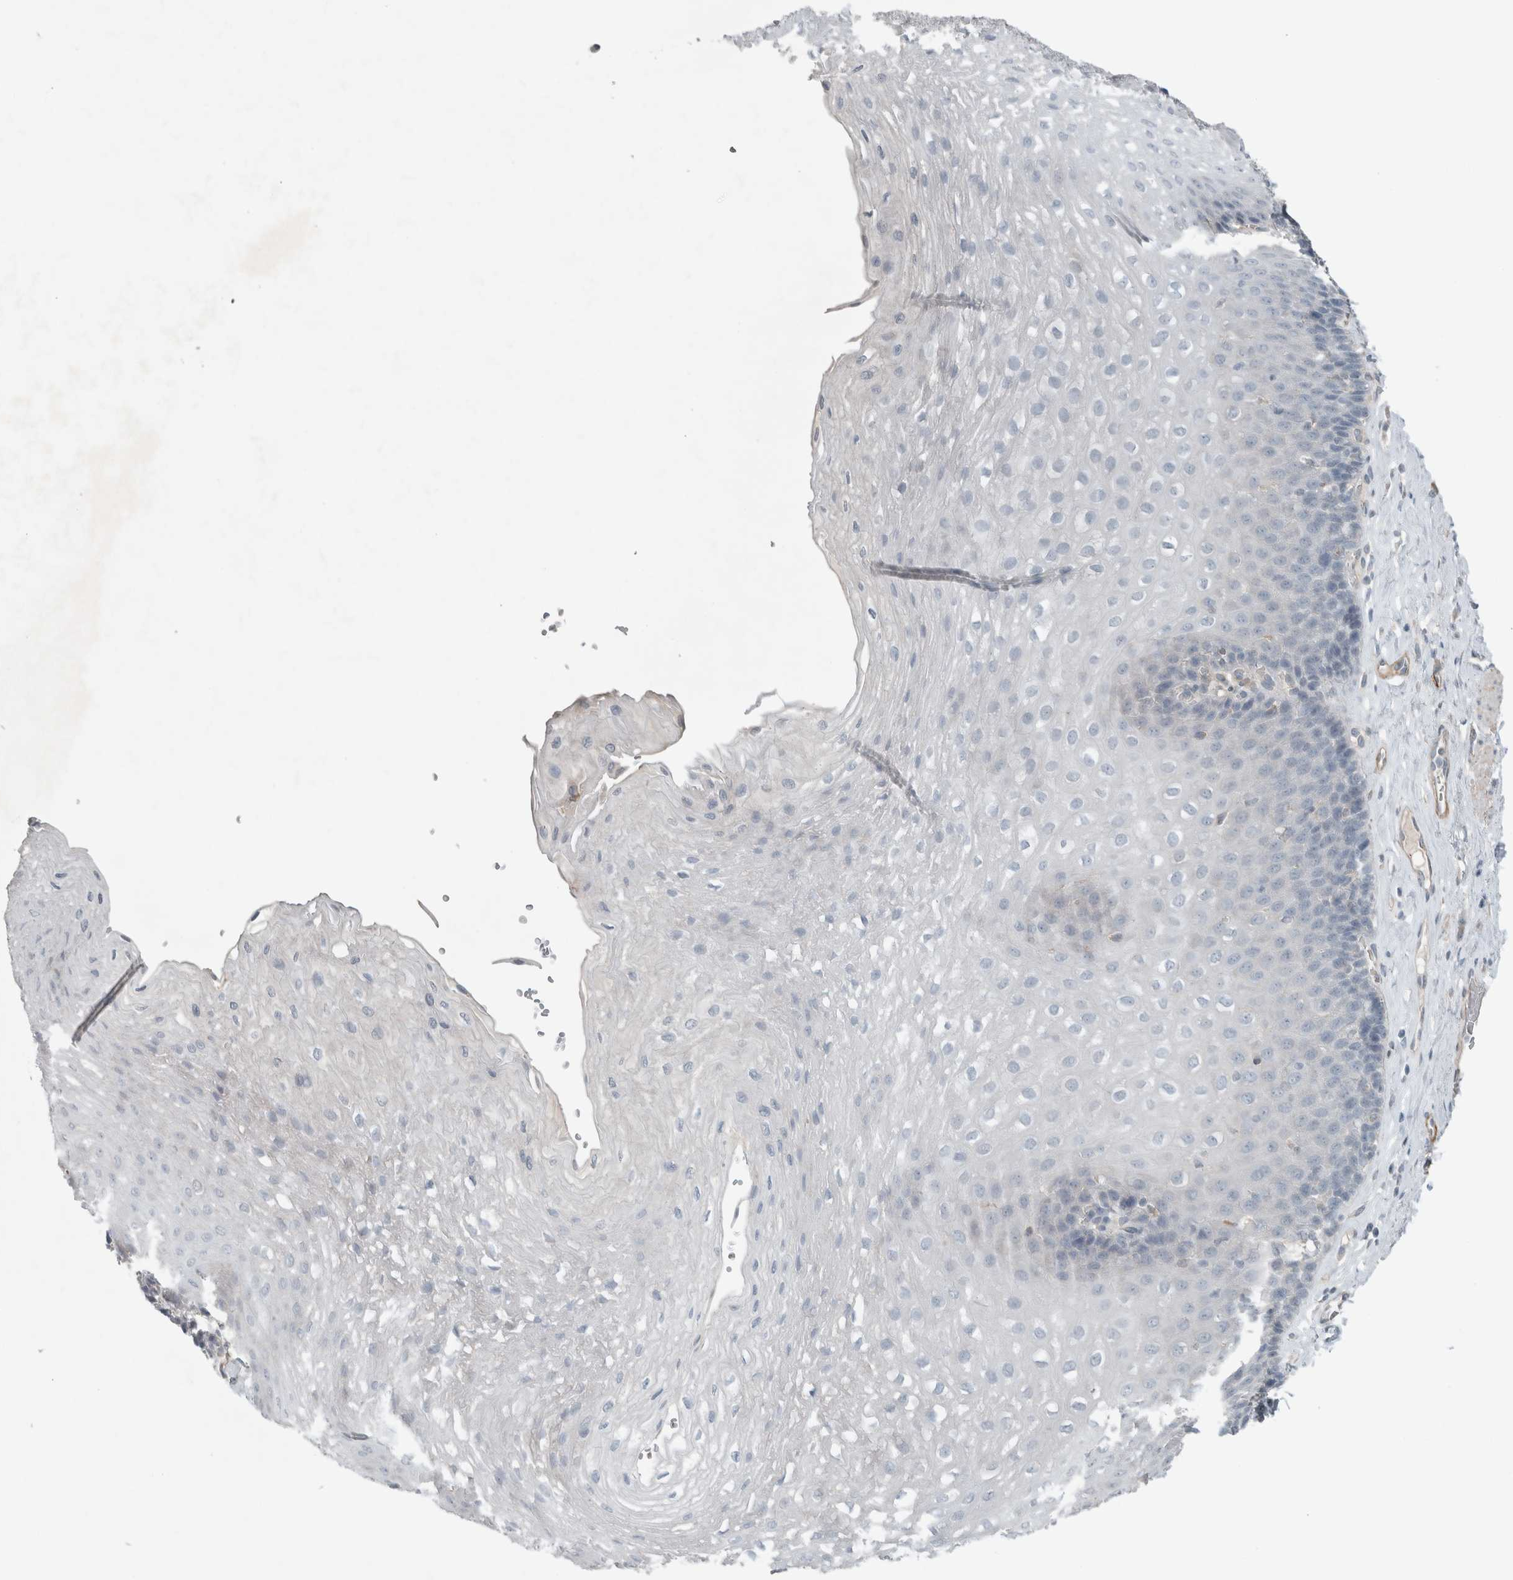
{"staining": {"intensity": "negative", "quantity": "none", "location": "none"}, "tissue": "esophagus", "cell_type": "Squamous epithelial cells", "image_type": "normal", "snomed": [{"axis": "morphology", "description": "Normal tissue, NOS"}, {"axis": "topography", "description": "Esophagus"}], "caption": "A micrograph of esophagus stained for a protein demonstrates no brown staining in squamous epithelial cells.", "gene": "JADE2", "patient": {"sex": "female", "age": 66}}